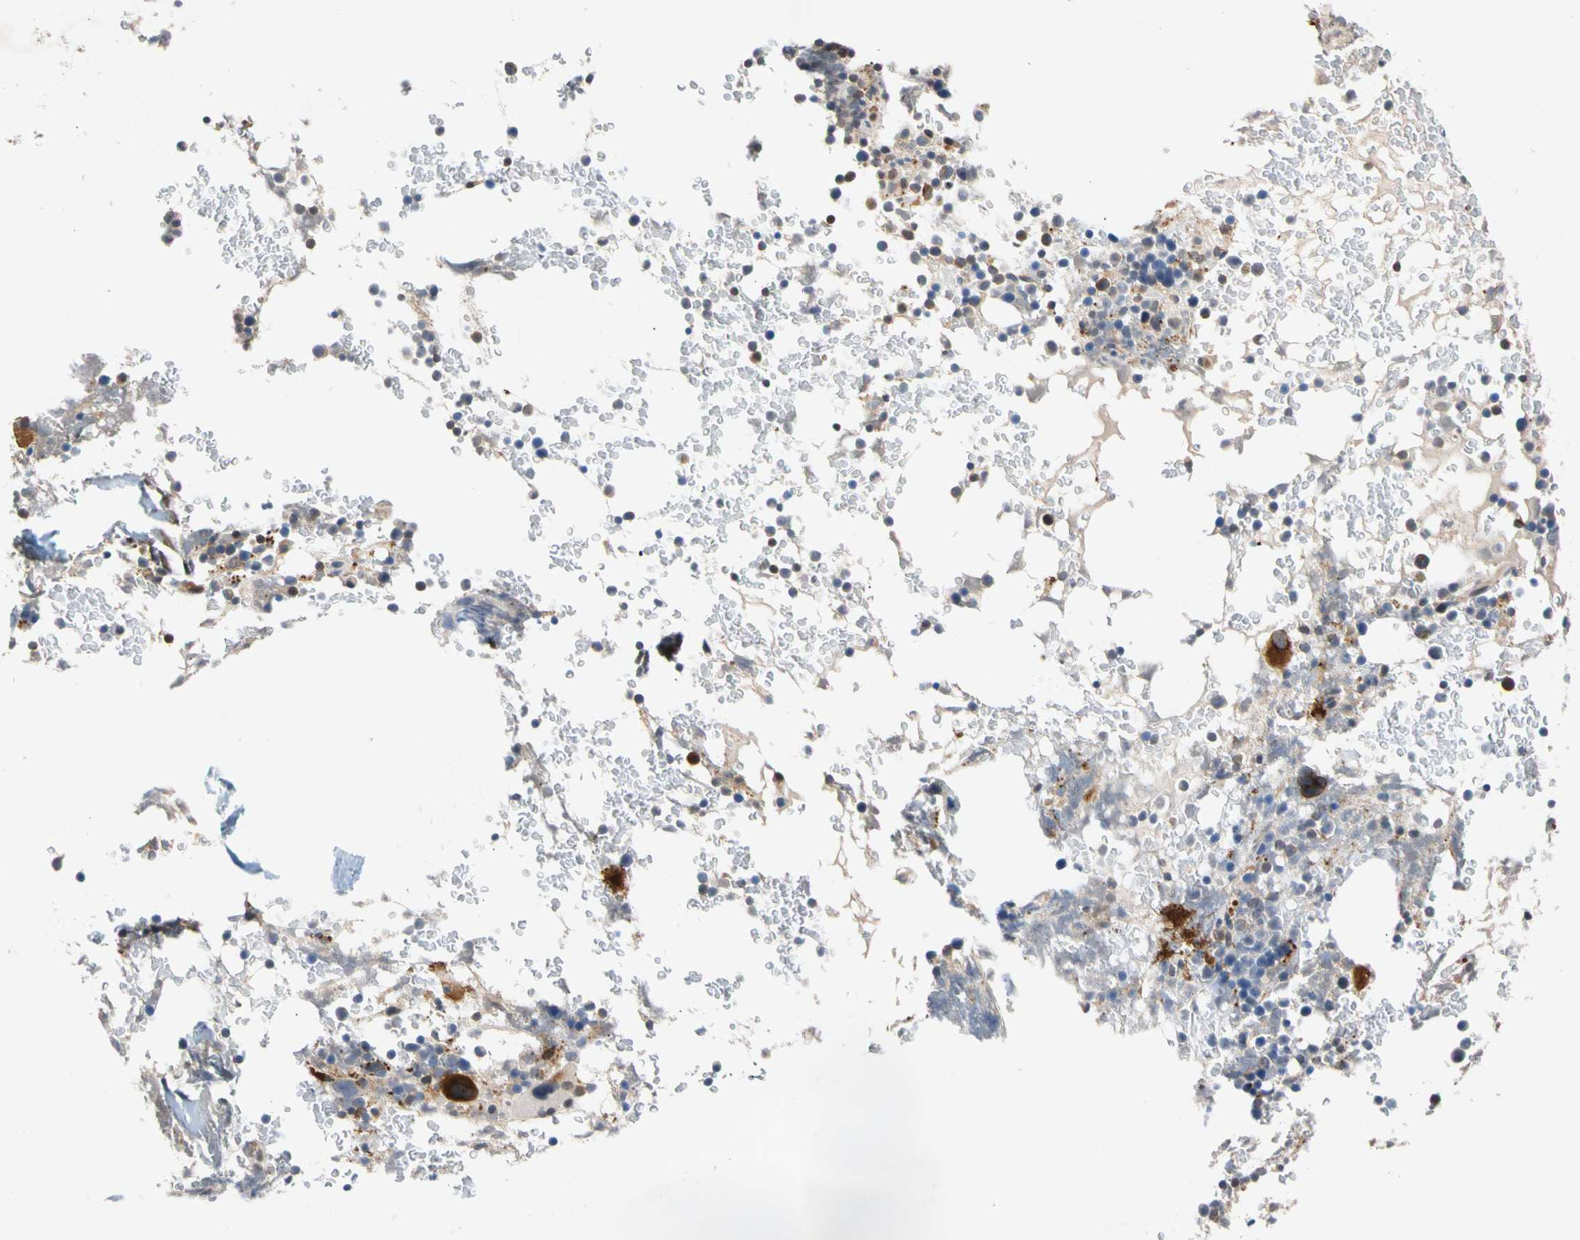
{"staining": {"intensity": "strong", "quantity": "<25%", "location": "cytoplasmic/membranous"}, "tissue": "bone marrow", "cell_type": "Hematopoietic cells", "image_type": "normal", "snomed": [{"axis": "morphology", "description": "Normal tissue, NOS"}, {"axis": "topography", "description": "Bone marrow"}], "caption": "Protein analysis of normal bone marrow shows strong cytoplasmic/membranous staining in approximately <25% of hematopoietic cells.", "gene": "CNST", "patient": {"sex": "female", "age": 66}}